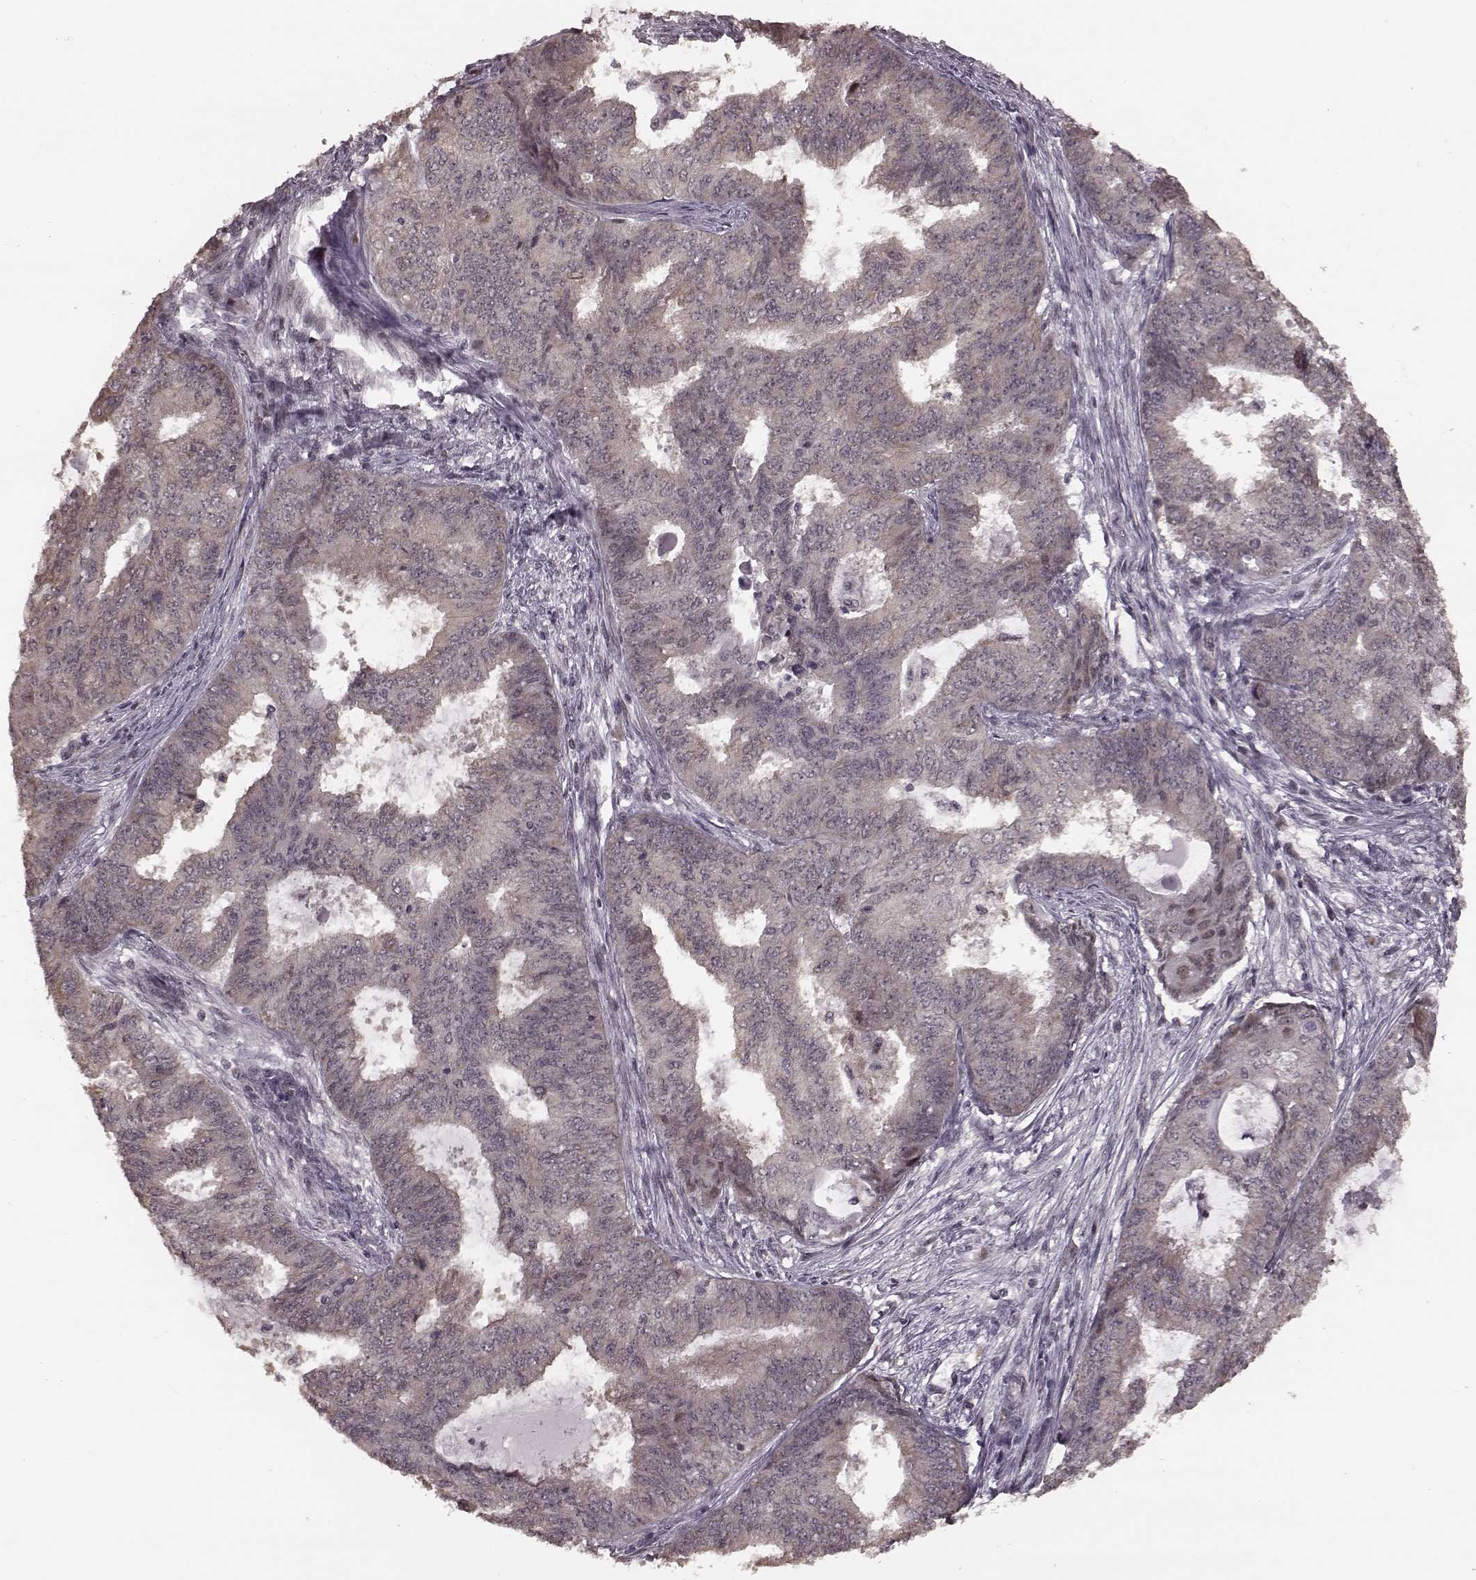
{"staining": {"intensity": "weak", "quantity": ">75%", "location": "cytoplasmic/membranous"}, "tissue": "endometrial cancer", "cell_type": "Tumor cells", "image_type": "cancer", "snomed": [{"axis": "morphology", "description": "Adenocarcinoma, NOS"}, {"axis": "topography", "description": "Endometrium"}], "caption": "DAB (3,3'-diaminobenzidine) immunohistochemical staining of endometrial cancer (adenocarcinoma) shows weak cytoplasmic/membranous protein expression in about >75% of tumor cells.", "gene": "PLCB4", "patient": {"sex": "female", "age": 62}}